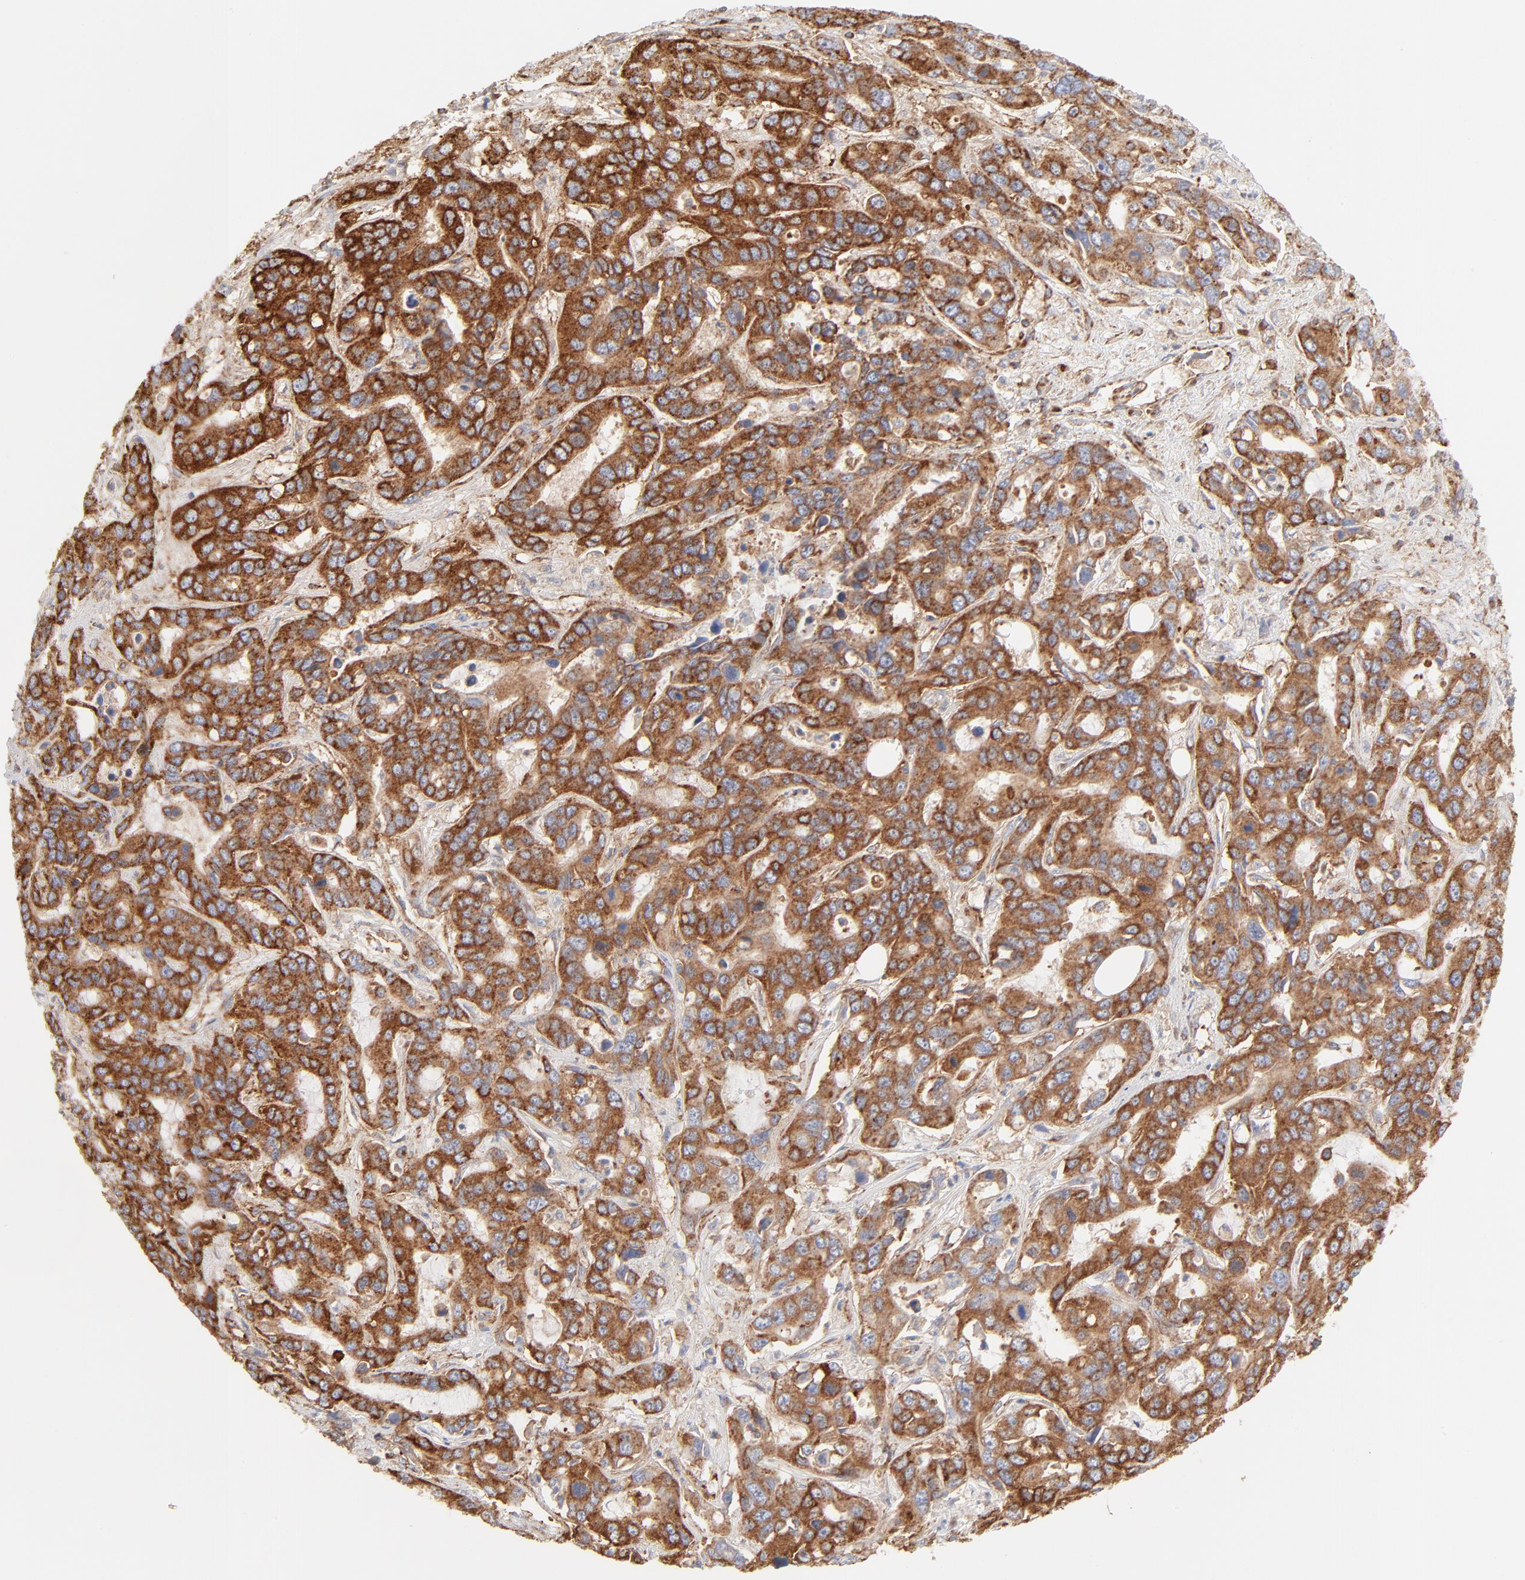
{"staining": {"intensity": "strong", "quantity": ">75%", "location": "cytoplasmic/membranous"}, "tissue": "liver cancer", "cell_type": "Tumor cells", "image_type": "cancer", "snomed": [{"axis": "morphology", "description": "Cholangiocarcinoma"}, {"axis": "topography", "description": "Liver"}], "caption": "The immunohistochemical stain highlights strong cytoplasmic/membranous positivity in tumor cells of liver cancer tissue.", "gene": "CLTB", "patient": {"sex": "female", "age": 65}}